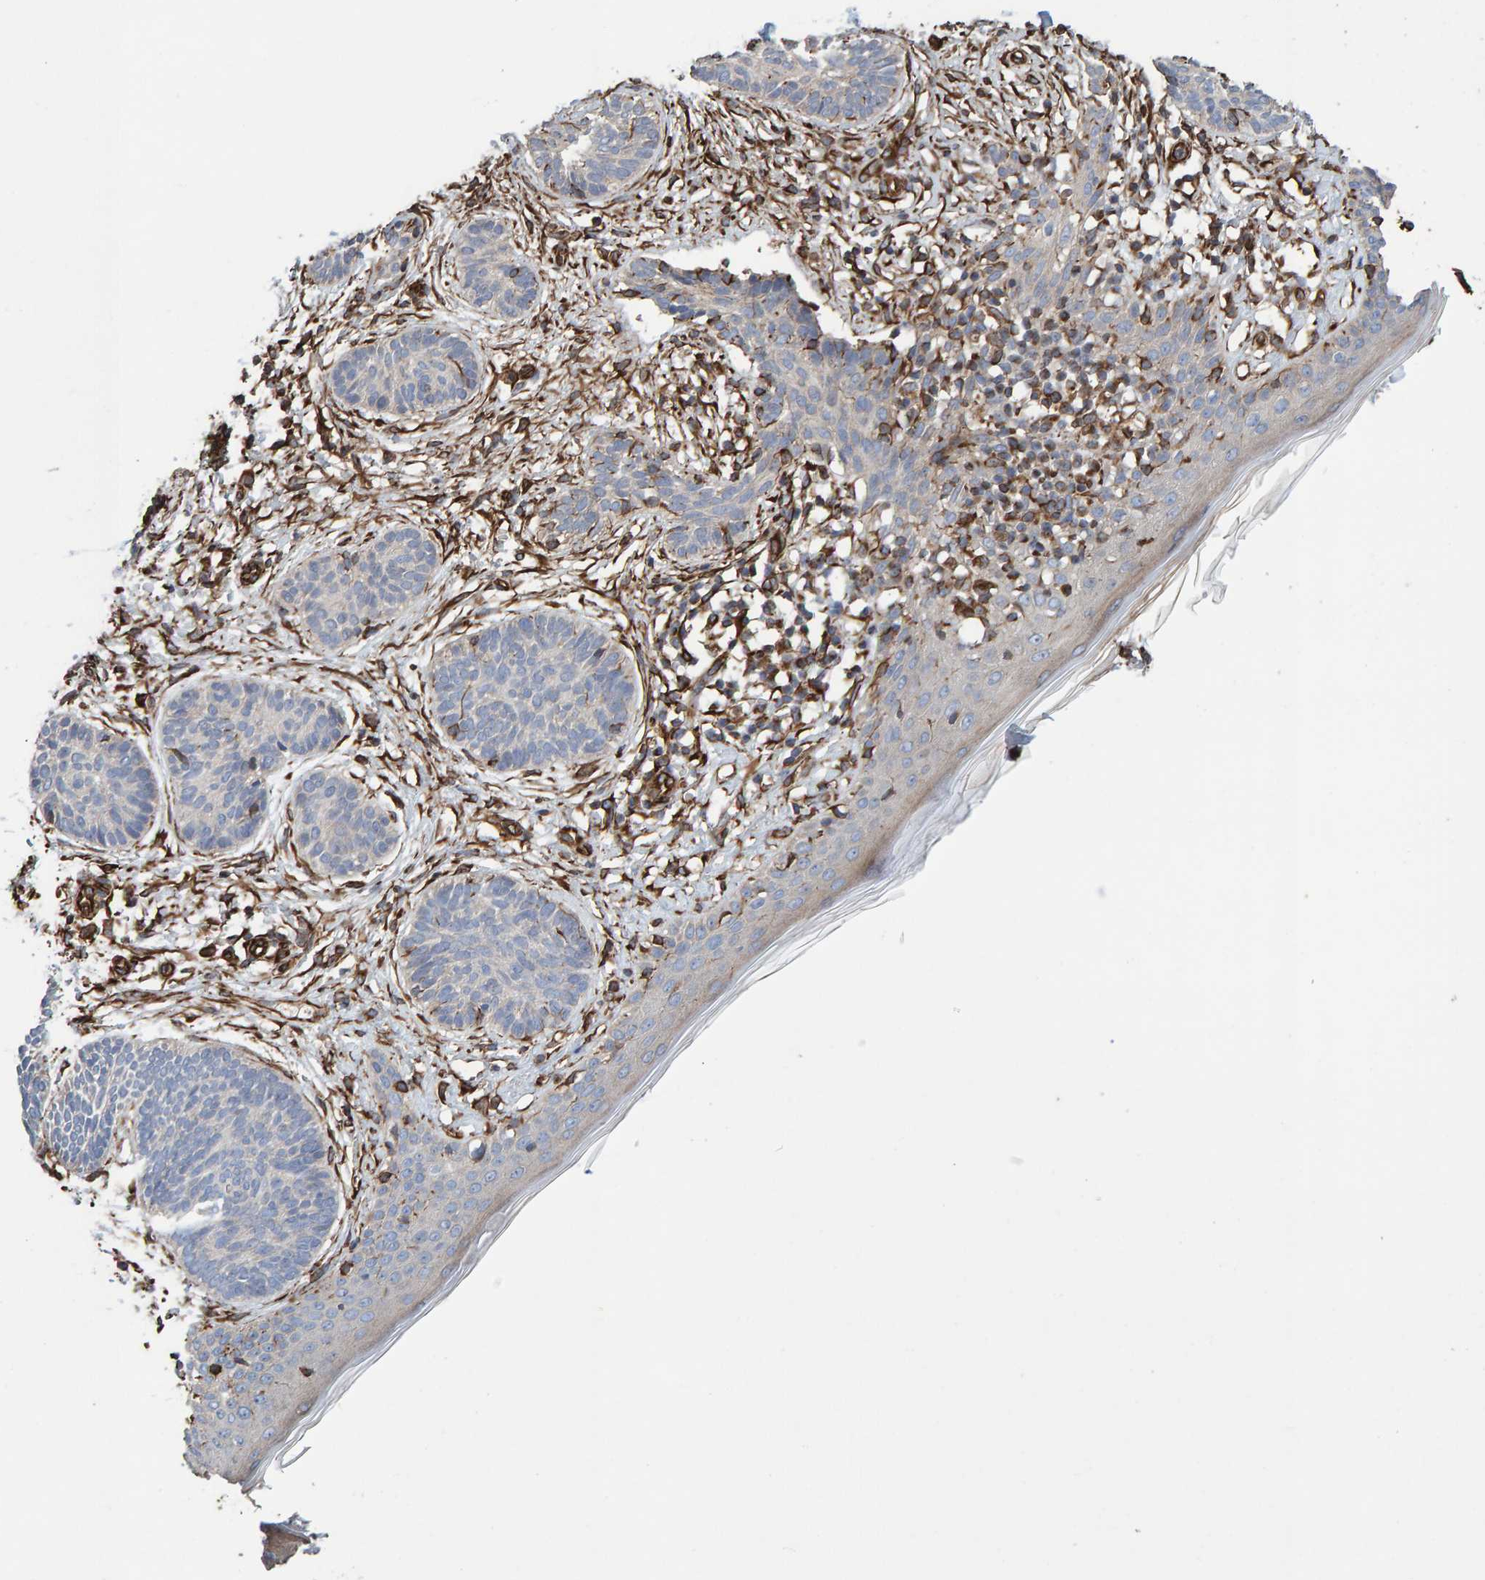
{"staining": {"intensity": "negative", "quantity": "none", "location": "none"}, "tissue": "skin cancer", "cell_type": "Tumor cells", "image_type": "cancer", "snomed": [{"axis": "morphology", "description": "Normal tissue, NOS"}, {"axis": "morphology", "description": "Basal cell carcinoma"}, {"axis": "topography", "description": "Skin"}], "caption": "Immunohistochemistry histopathology image of skin cancer stained for a protein (brown), which exhibits no expression in tumor cells.", "gene": "ZNF347", "patient": {"sex": "male", "age": 63}}